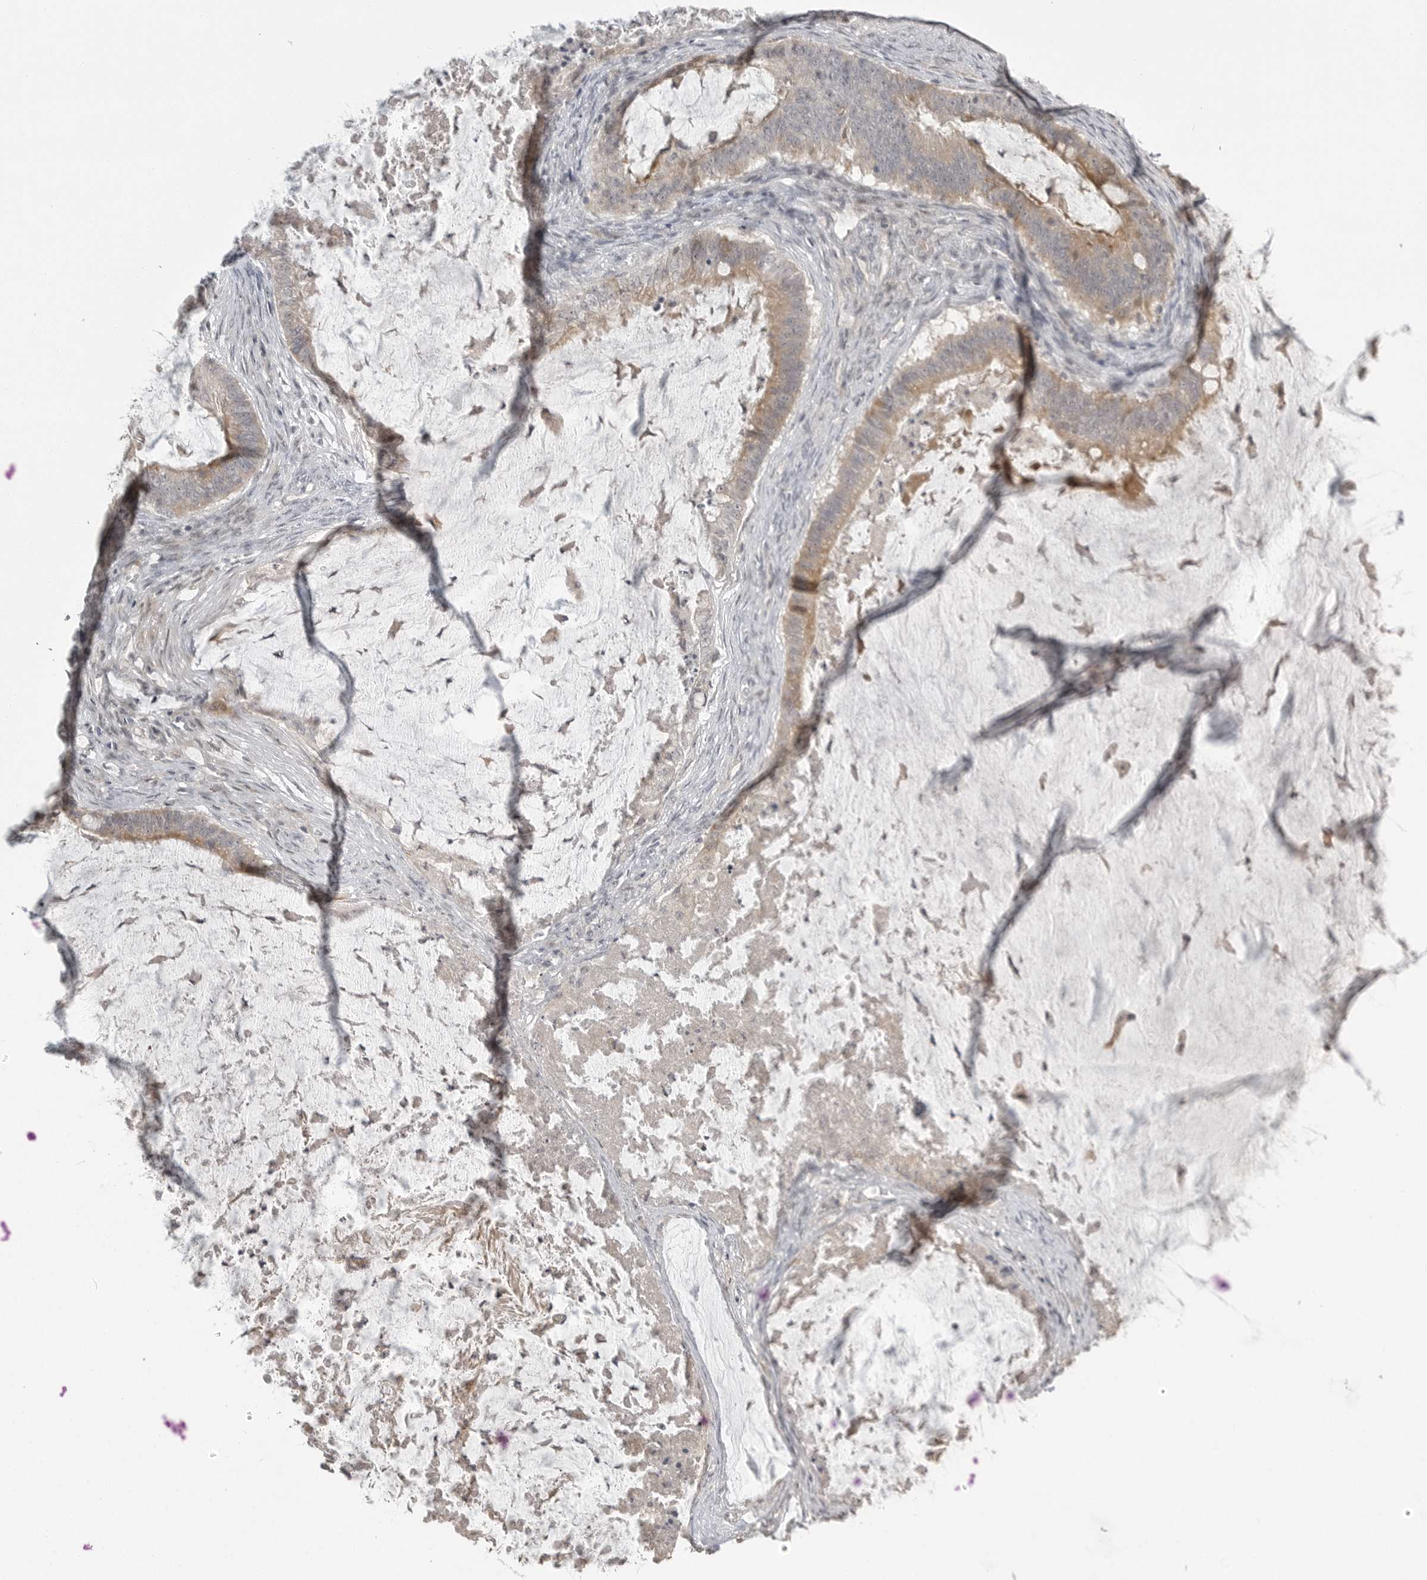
{"staining": {"intensity": "moderate", "quantity": ">75%", "location": "cytoplasmic/membranous"}, "tissue": "ovarian cancer", "cell_type": "Tumor cells", "image_type": "cancer", "snomed": [{"axis": "morphology", "description": "Cystadenocarcinoma, mucinous, NOS"}, {"axis": "topography", "description": "Ovary"}], "caption": "Ovarian mucinous cystadenocarcinoma stained with a protein marker demonstrates moderate staining in tumor cells.", "gene": "SMG8", "patient": {"sex": "female", "age": 61}}